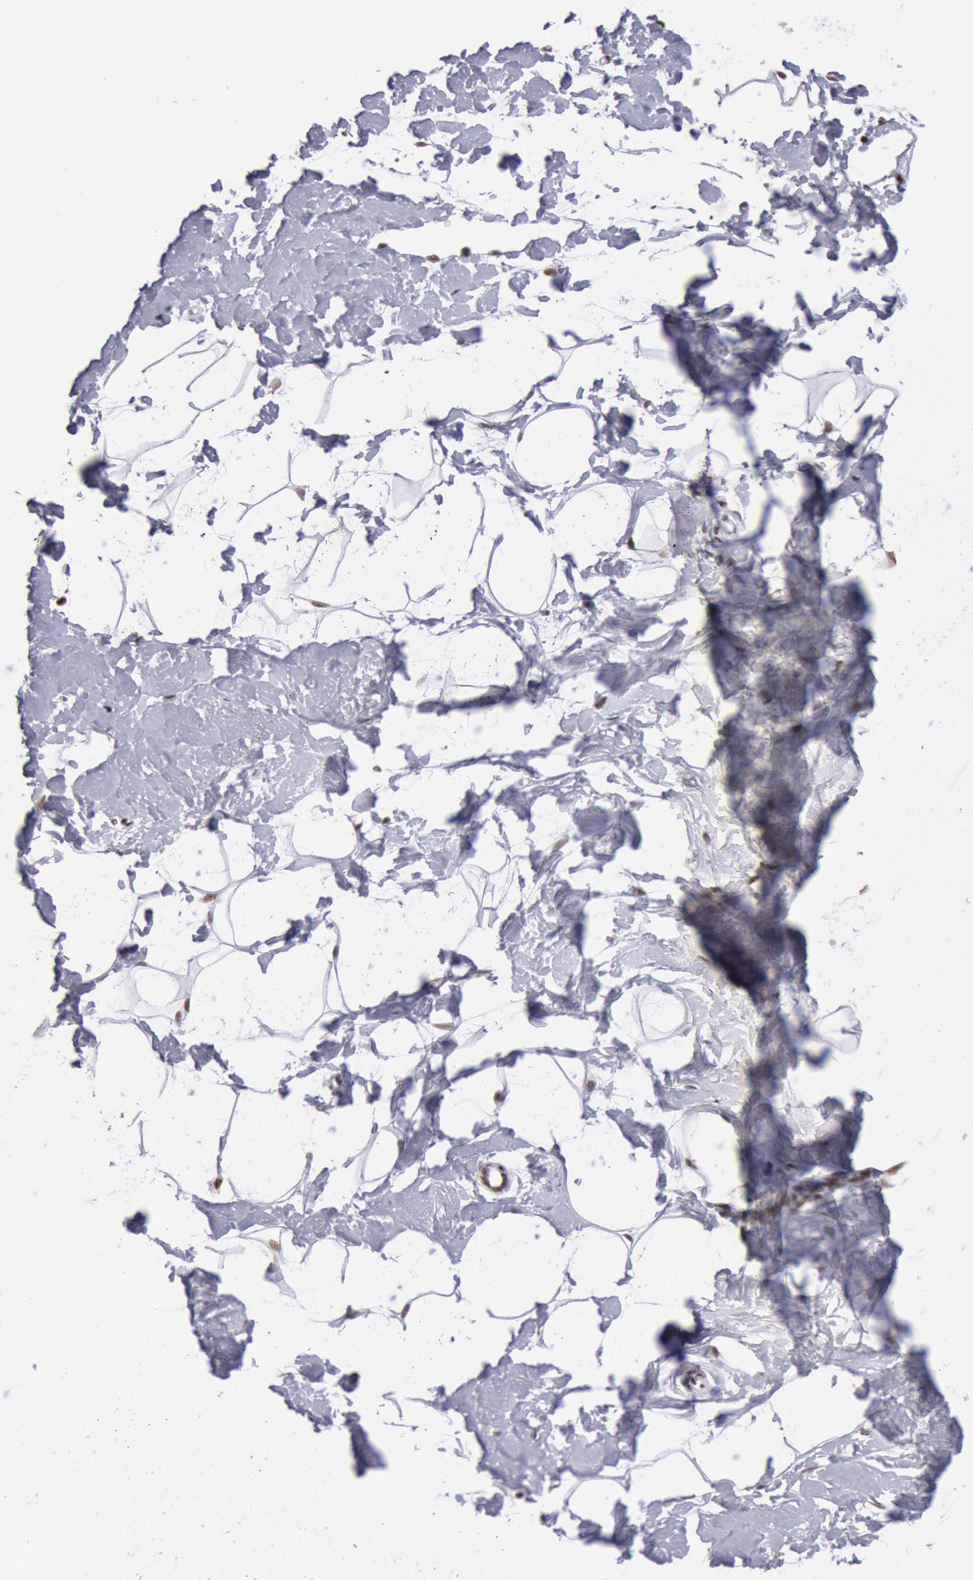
{"staining": {"intensity": "moderate", "quantity": ">75%", "location": "nuclear"}, "tissue": "breast", "cell_type": "Adipocytes", "image_type": "normal", "snomed": [{"axis": "morphology", "description": "Normal tissue, NOS"}, {"axis": "topography", "description": "Breast"}], "caption": "Breast stained for a protein (brown) displays moderate nuclear positive positivity in about >75% of adipocytes.", "gene": "SNRPD3", "patient": {"sex": "female", "age": 23}}